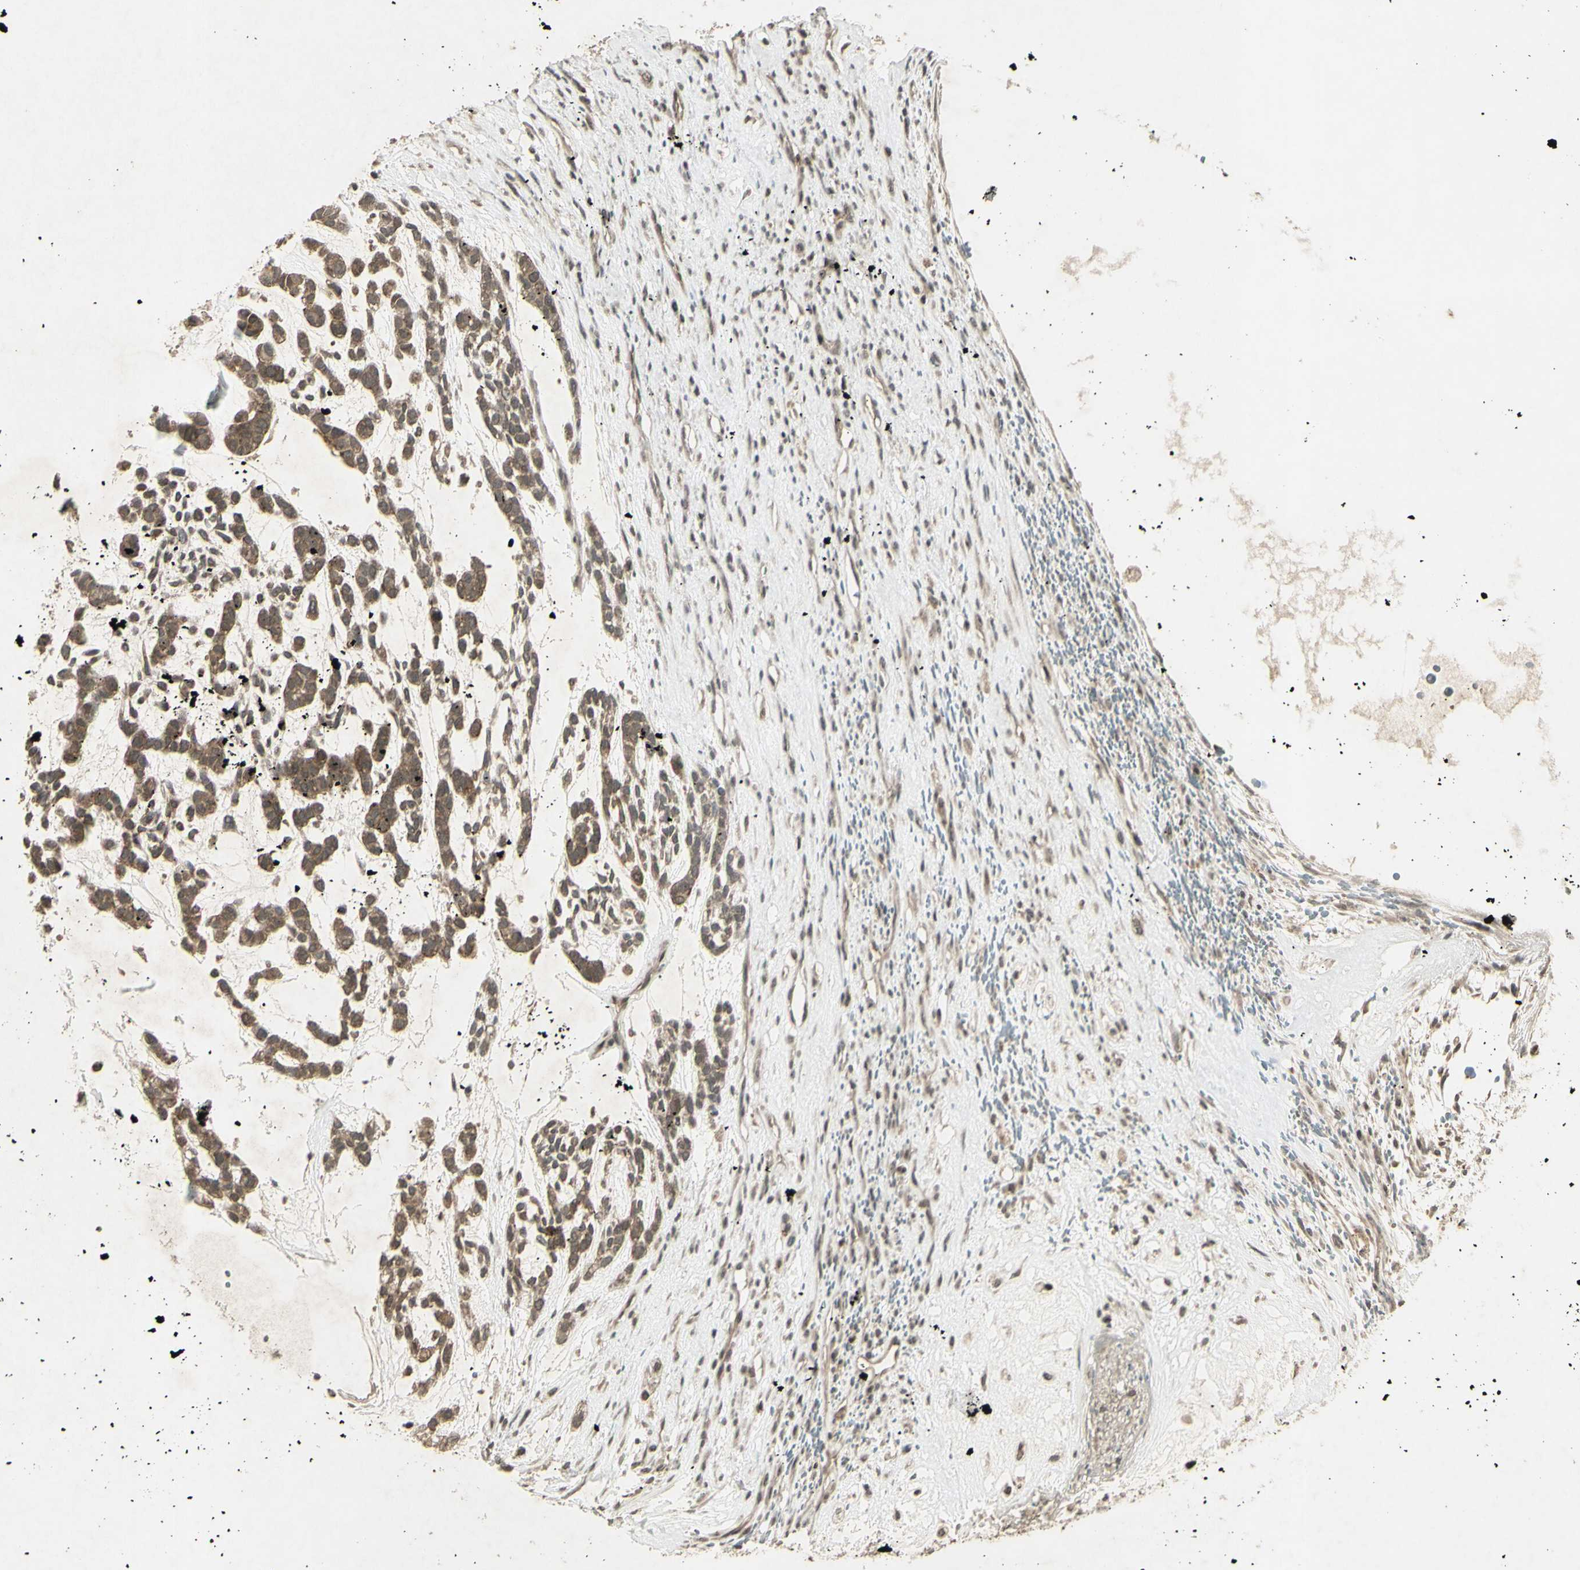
{"staining": {"intensity": "weak", "quantity": ">75%", "location": "cytoplasmic/membranous"}, "tissue": "head and neck cancer", "cell_type": "Tumor cells", "image_type": "cancer", "snomed": [{"axis": "morphology", "description": "Adenocarcinoma, NOS"}, {"axis": "morphology", "description": "Adenoma, NOS"}, {"axis": "topography", "description": "Head-Neck"}], "caption": "Brown immunohistochemical staining in head and neck adenocarcinoma shows weak cytoplasmic/membranous positivity in about >75% of tumor cells. The staining is performed using DAB brown chromogen to label protein expression. The nuclei are counter-stained blue using hematoxylin.", "gene": "BLNK", "patient": {"sex": "female", "age": 55}}